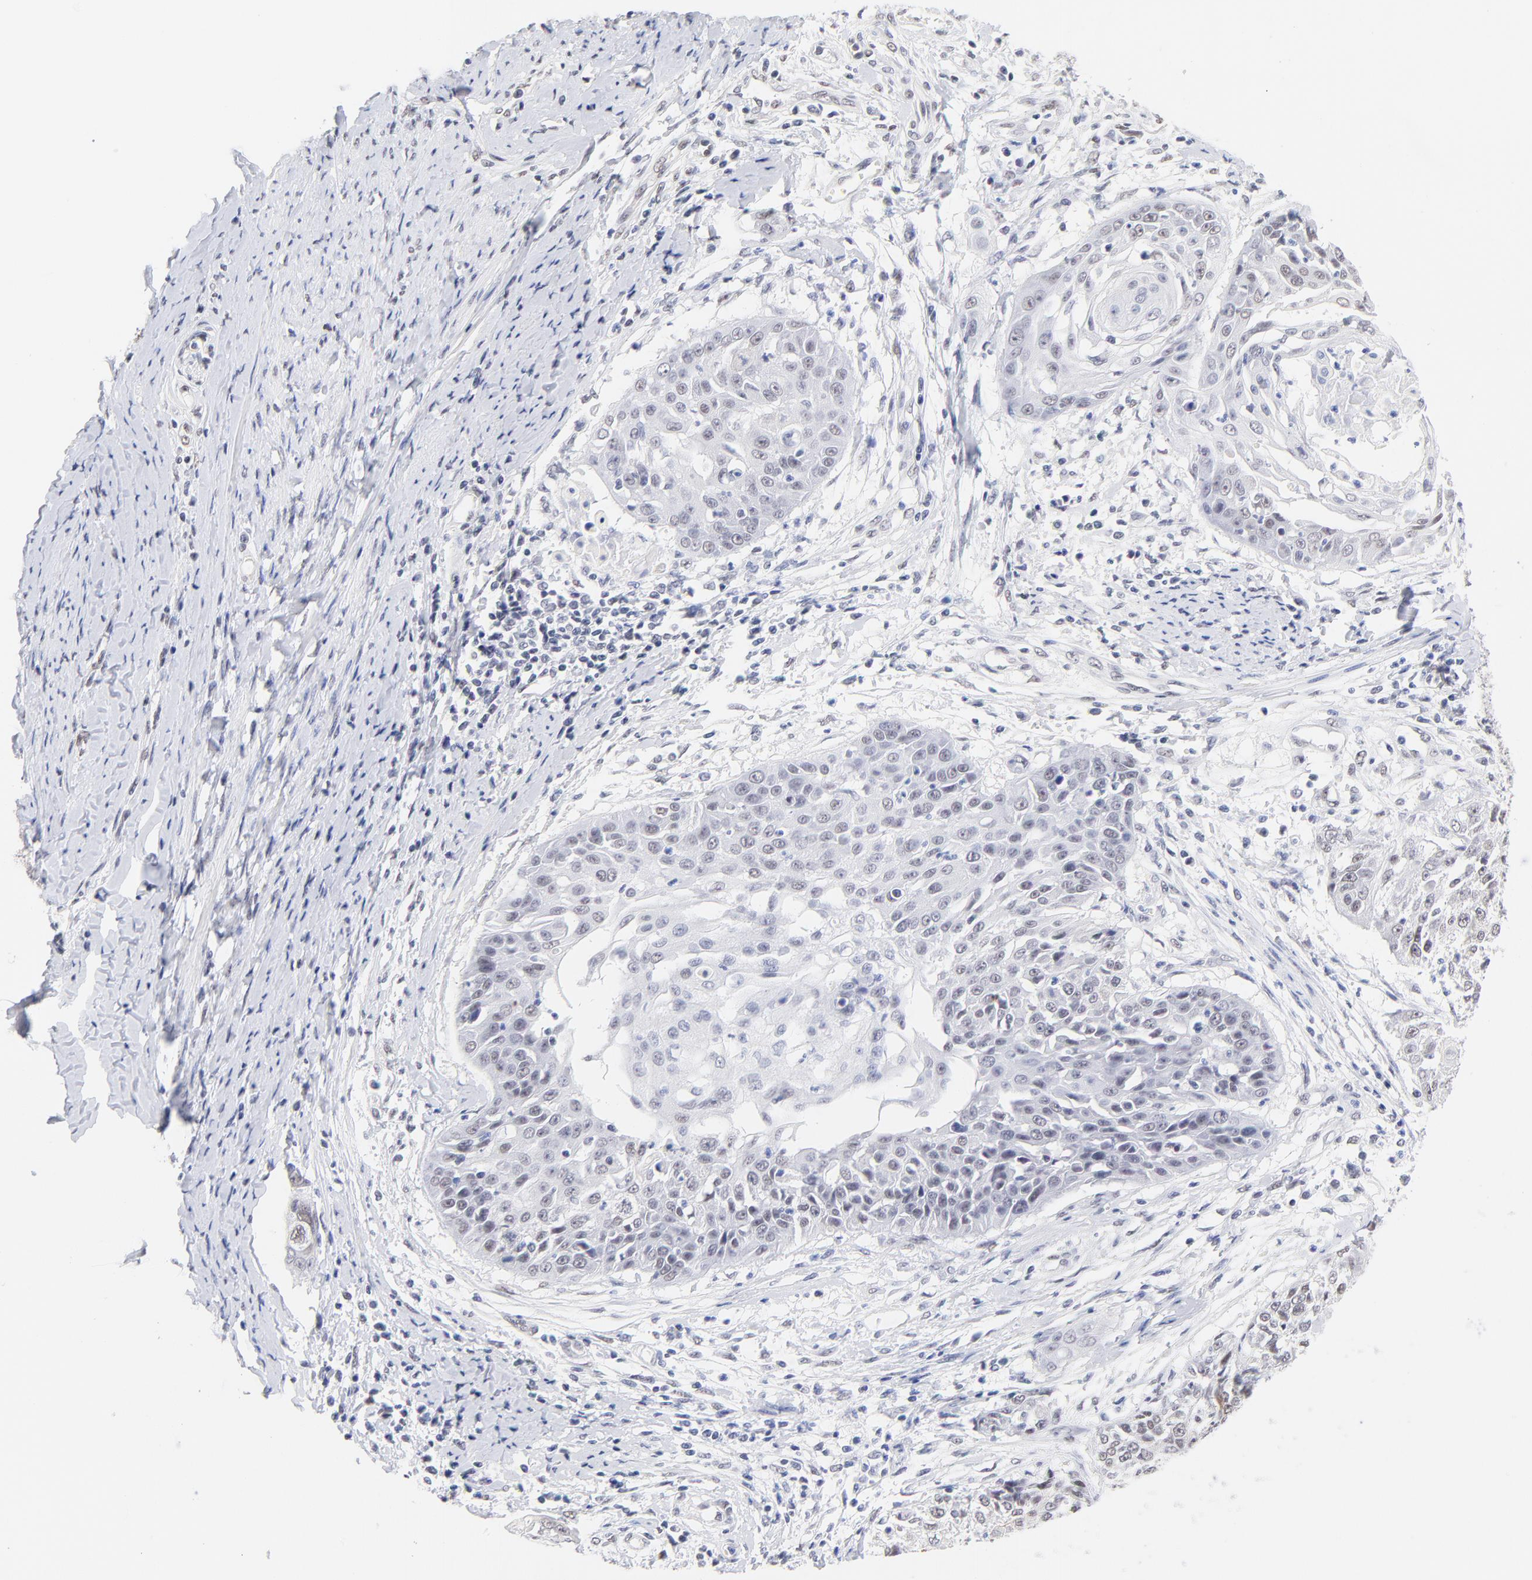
{"staining": {"intensity": "negative", "quantity": "none", "location": "none"}, "tissue": "cervical cancer", "cell_type": "Tumor cells", "image_type": "cancer", "snomed": [{"axis": "morphology", "description": "Squamous cell carcinoma, NOS"}, {"axis": "topography", "description": "Cervix"}], "caption": "Immunohistochemistry (IHC) image of human cervical cancer stained for a protein (brown), which reveals no positivity in tumor cells. (IHC, brightfield microscopy, high magnification).", "gene": "ZNF74", "patient": {"sex": "female", "age": 64}}